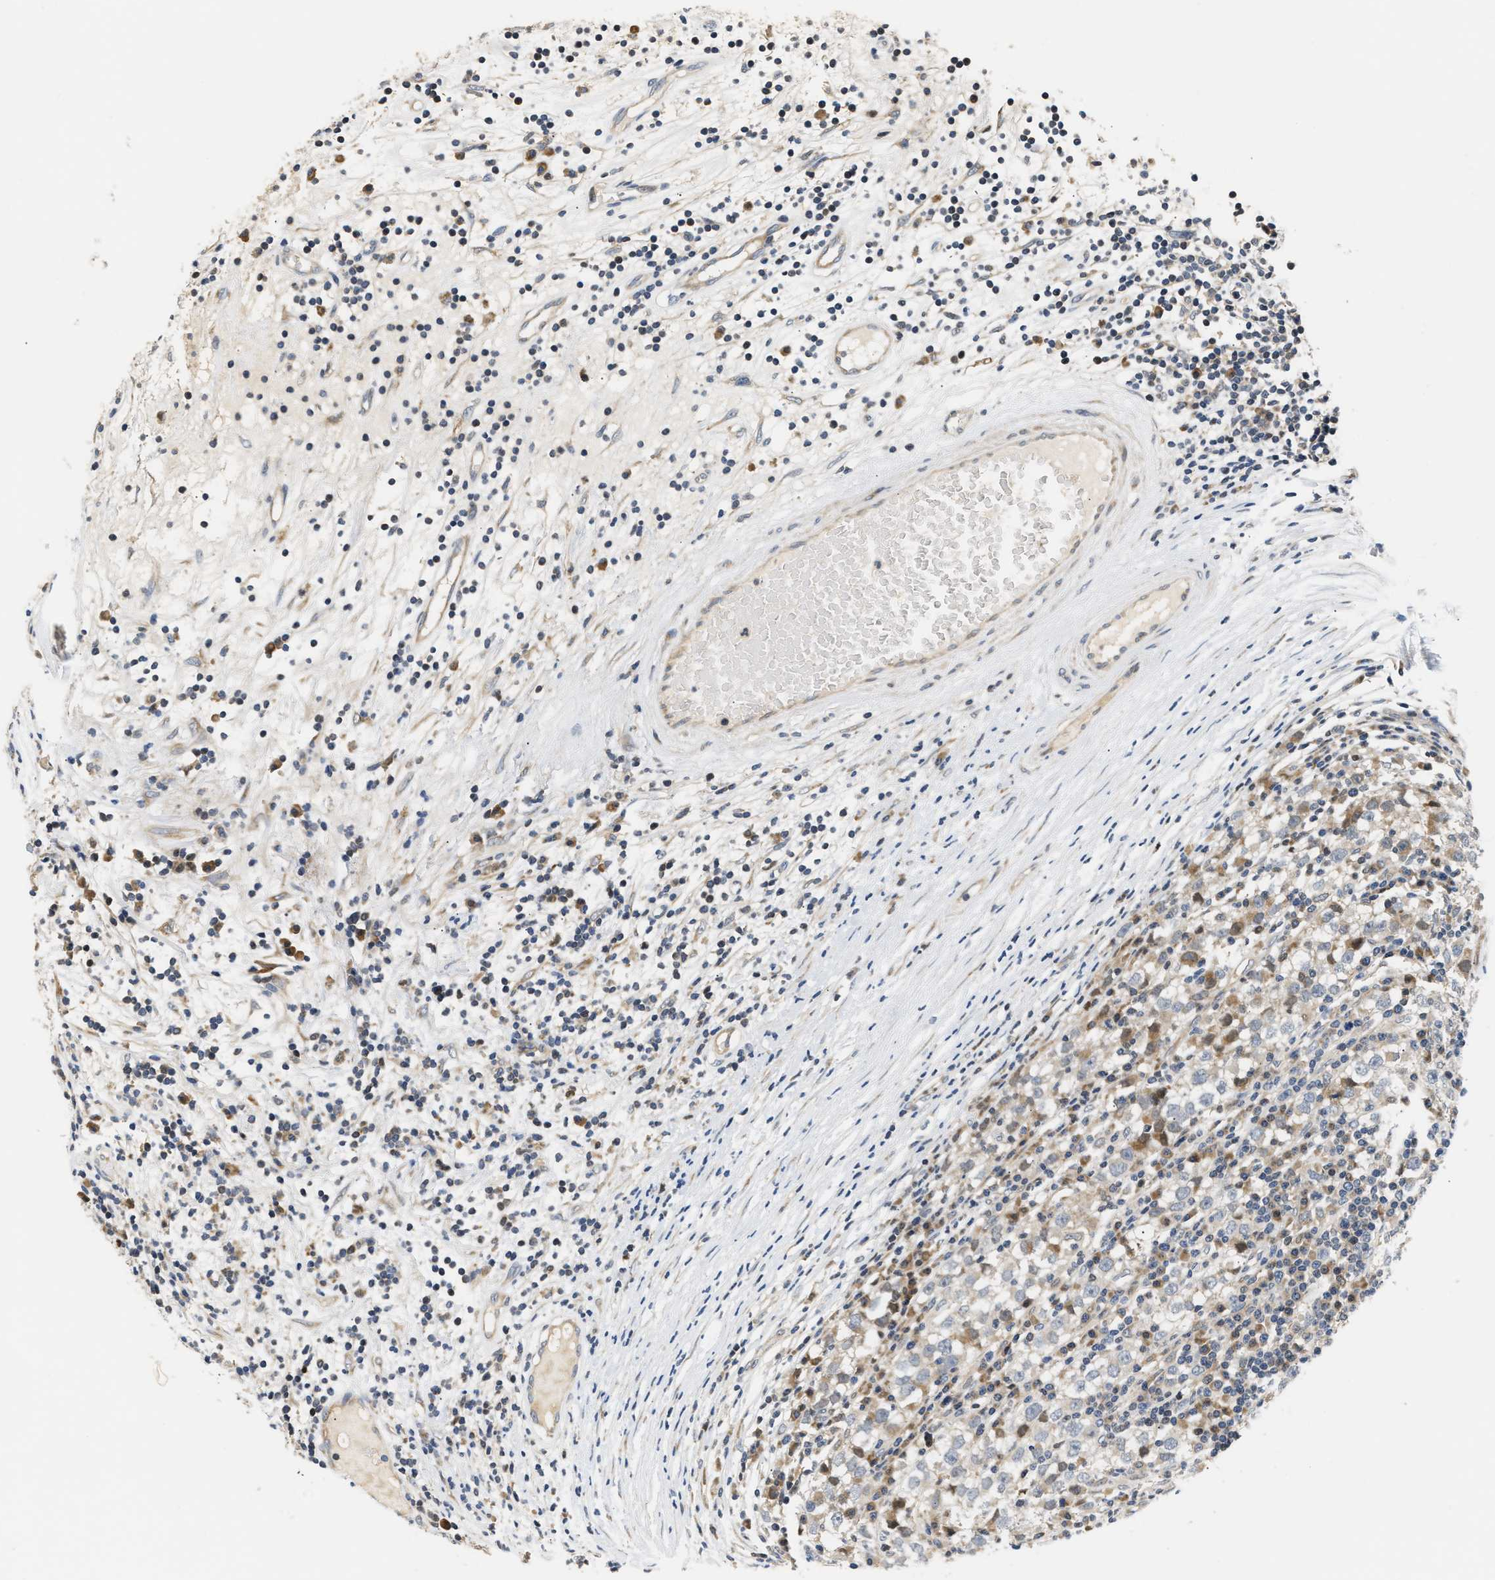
{"staining": {"intensity": "moderate", "quantity": "<25%", "location": "cytoplasmic/membranous"}, "tissue": "testis cancer", "cell_type": "Tumor cells", "image_type": "cancer", "snomed": [{"axis": "morphology", "description": "Seminoma, NOS"}, {"axis": "topography", "description": "Testis"}], "caption": "Immunohistochemistry photomicrograph of neoplastic tissue: seminoma (testis) stained using immunohistochemistry (IHC) demonstrates low levels of moderate protein expression localized specifically in the cytoplasmic/membranous of tumor cells, appearing as a cytoplasmic/membranous brown color.", "gene": "TNIP2", "patient": {"sex": "male", "age": 65}}